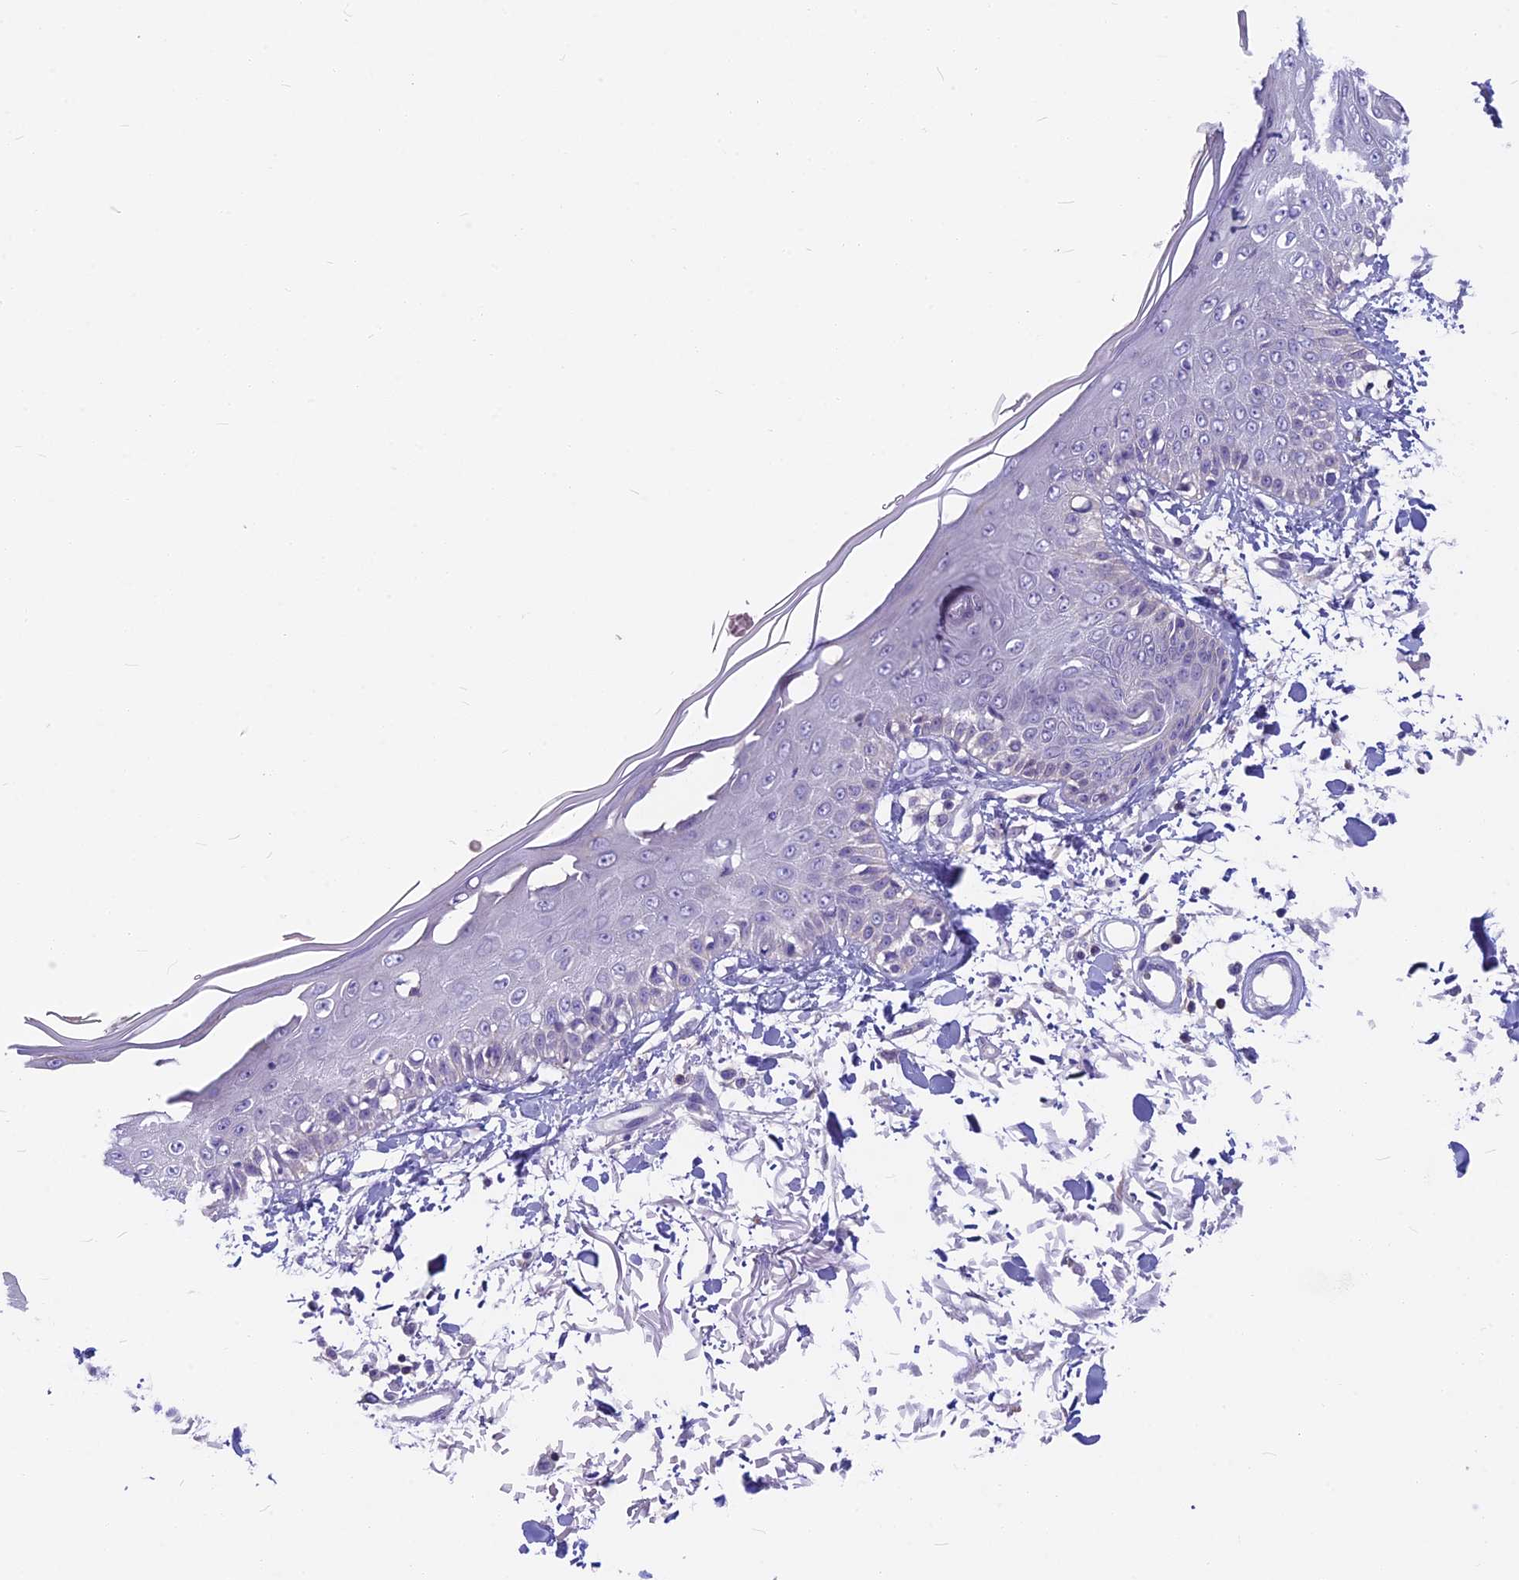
{"staining": {"intensity": "negative", "quantity": "none", "location": "none"}, "tissue": "skin", "cell_type": "Fibroblasts", "image_type": "normal", "snomed": [{"axis": "morphology", "description": "Normal tissue, NOS"}, {"axis": "morphology", "description": "Squamous cell carcinoma, NOS"}, {"axis": "topography", "description": "Skin"}, {"axis": "topography", "description": "Peripheral nerve tissue"}], "caption": "Protein analysis of benign skin exhibits no significant staining in fibroblasts. (IHC, brightfield microscopy, high magnification).", "gene": "SNAP91", "patient": {"sex": "male", "age": 83}}